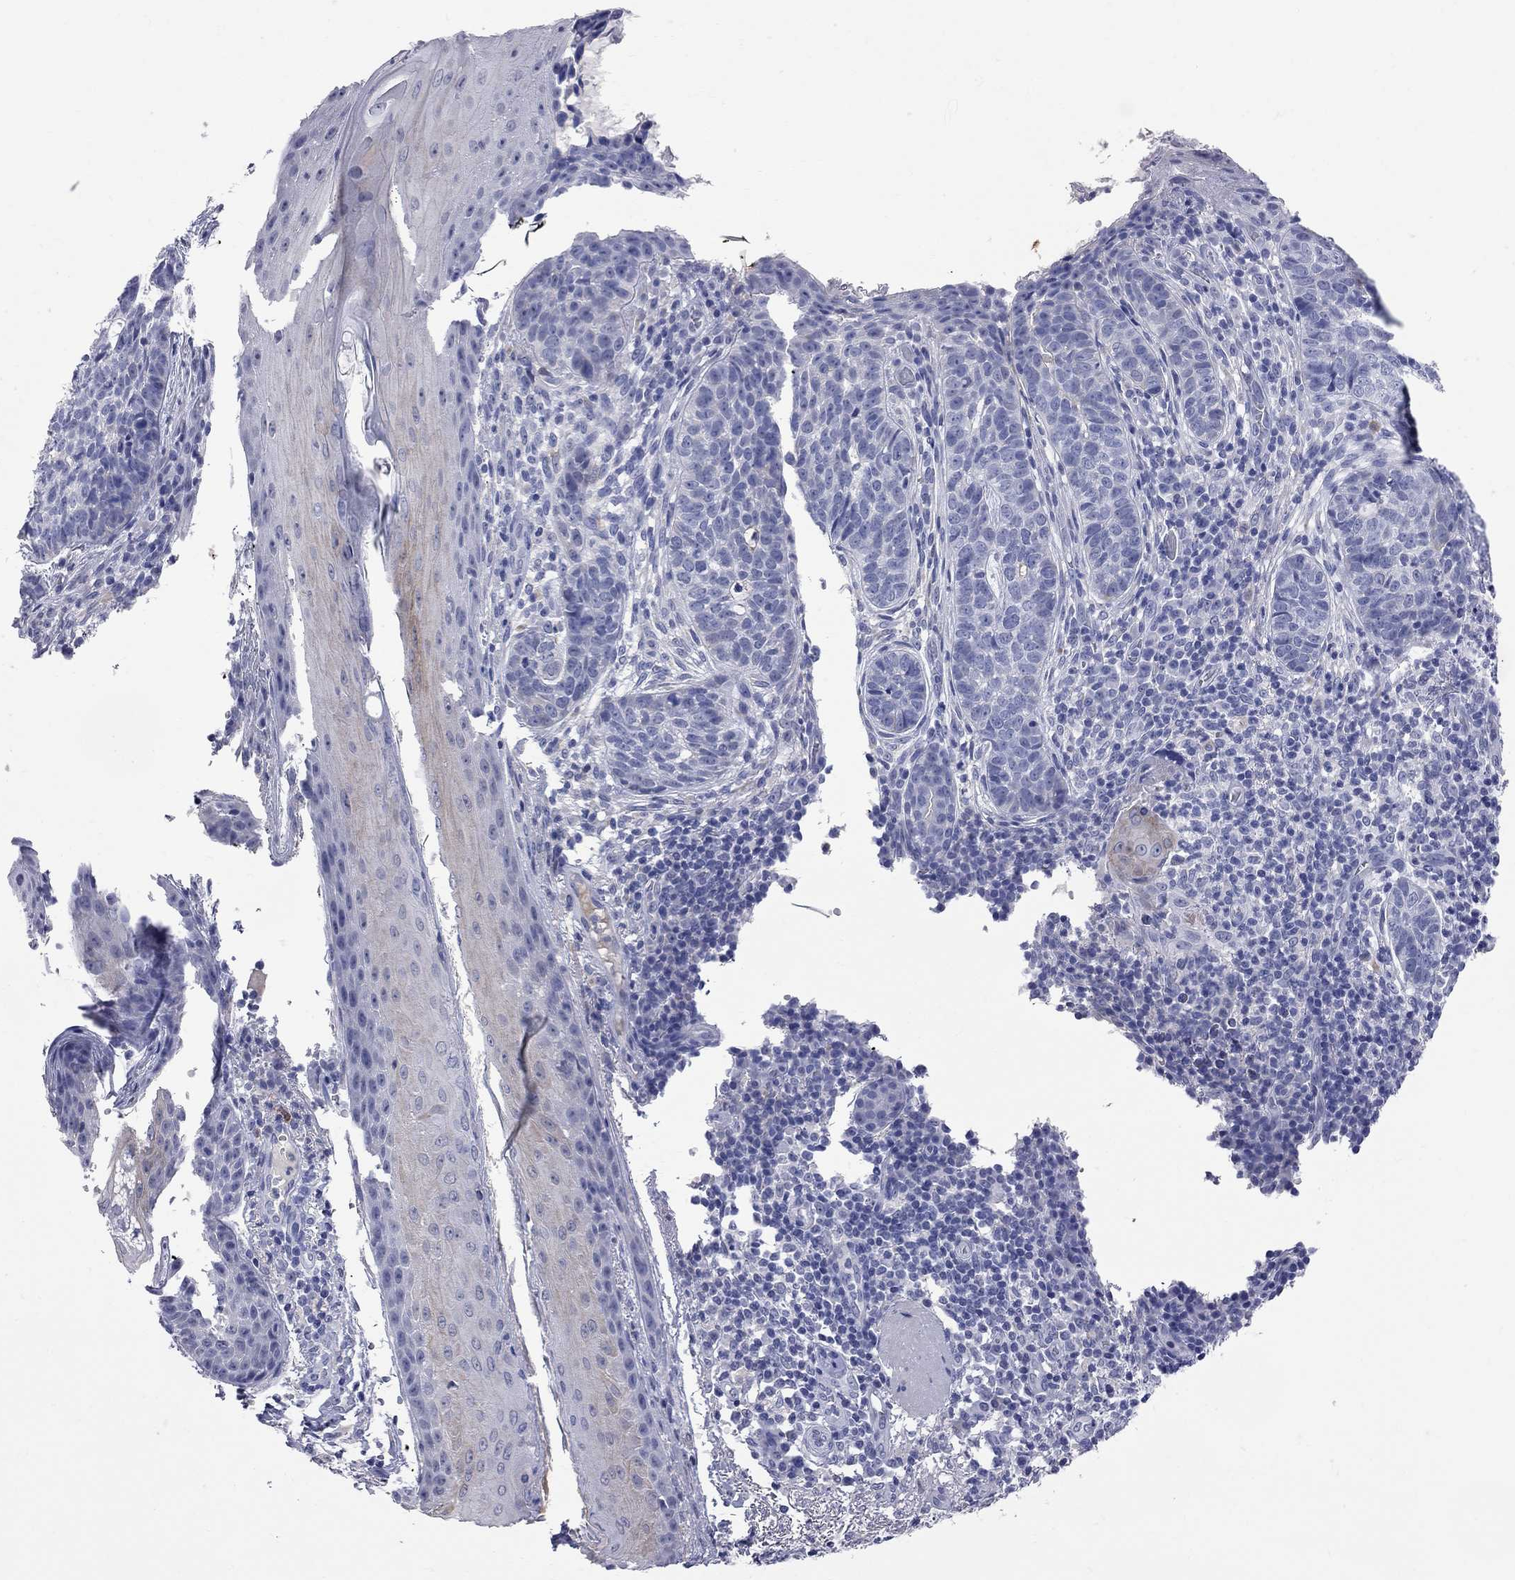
{"staining": {"intensity": "weak", "quantity": "<25%", "location": "cytoplasmic/membranous"}, "tissue": "skin cancer", "cell_type": "Tumor cells", "image_type": "cancer", "snomed": [{"axis": "morphology", "description": "Basal cell carcinoma"}, {"axis": "topography", "description": "Skin"}], "caption": "A histopathology image of skin cancer (basal cell carcinoma) stained for a protein shows no brown staining in tumor cells.", "gene": "FAM221B", "patient": {"sex": "female", "age": 69}}